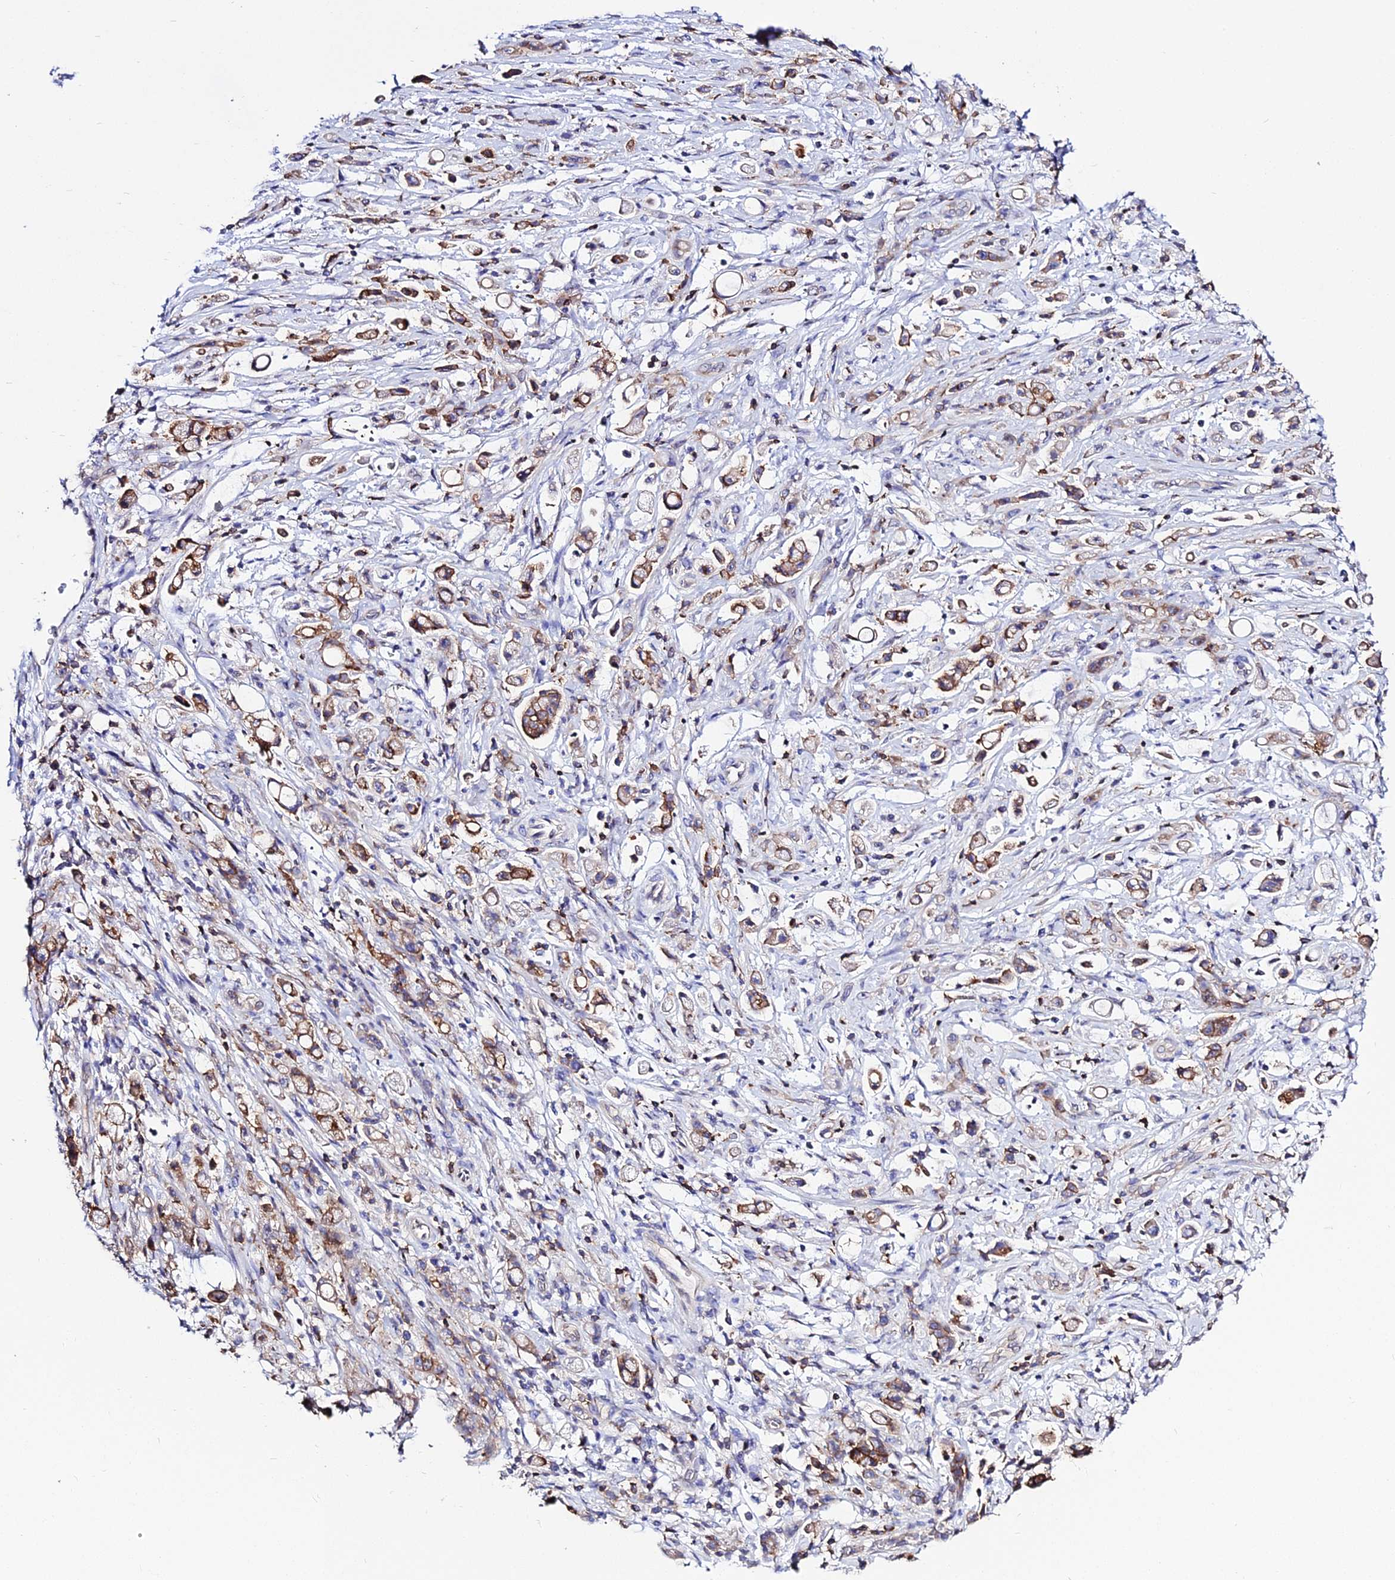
{"staining": {"intensity": "moderate", "quantity": ">75%", "location": "cytoplasmic/membranous"}, "tissue": "stomach cancer", "cell_type": "Tumor cells", "image_type": "cancer", "snomed": [{"axis": "morphology", "description": "Adenocarcinoma, NOS"}, {"axis": "topography", "description": "Stomach"}], "caption": "This micrograph shows adenocarcinoma (stomach) stained with IHC to label a protein in brown. The cytoplasmic/membranous of tumor cells show moderate positivity for the protein. Nuclei are counter-stained blue.", "gene": "S100A16", "patient": {"sex": "female", "age": 60}}